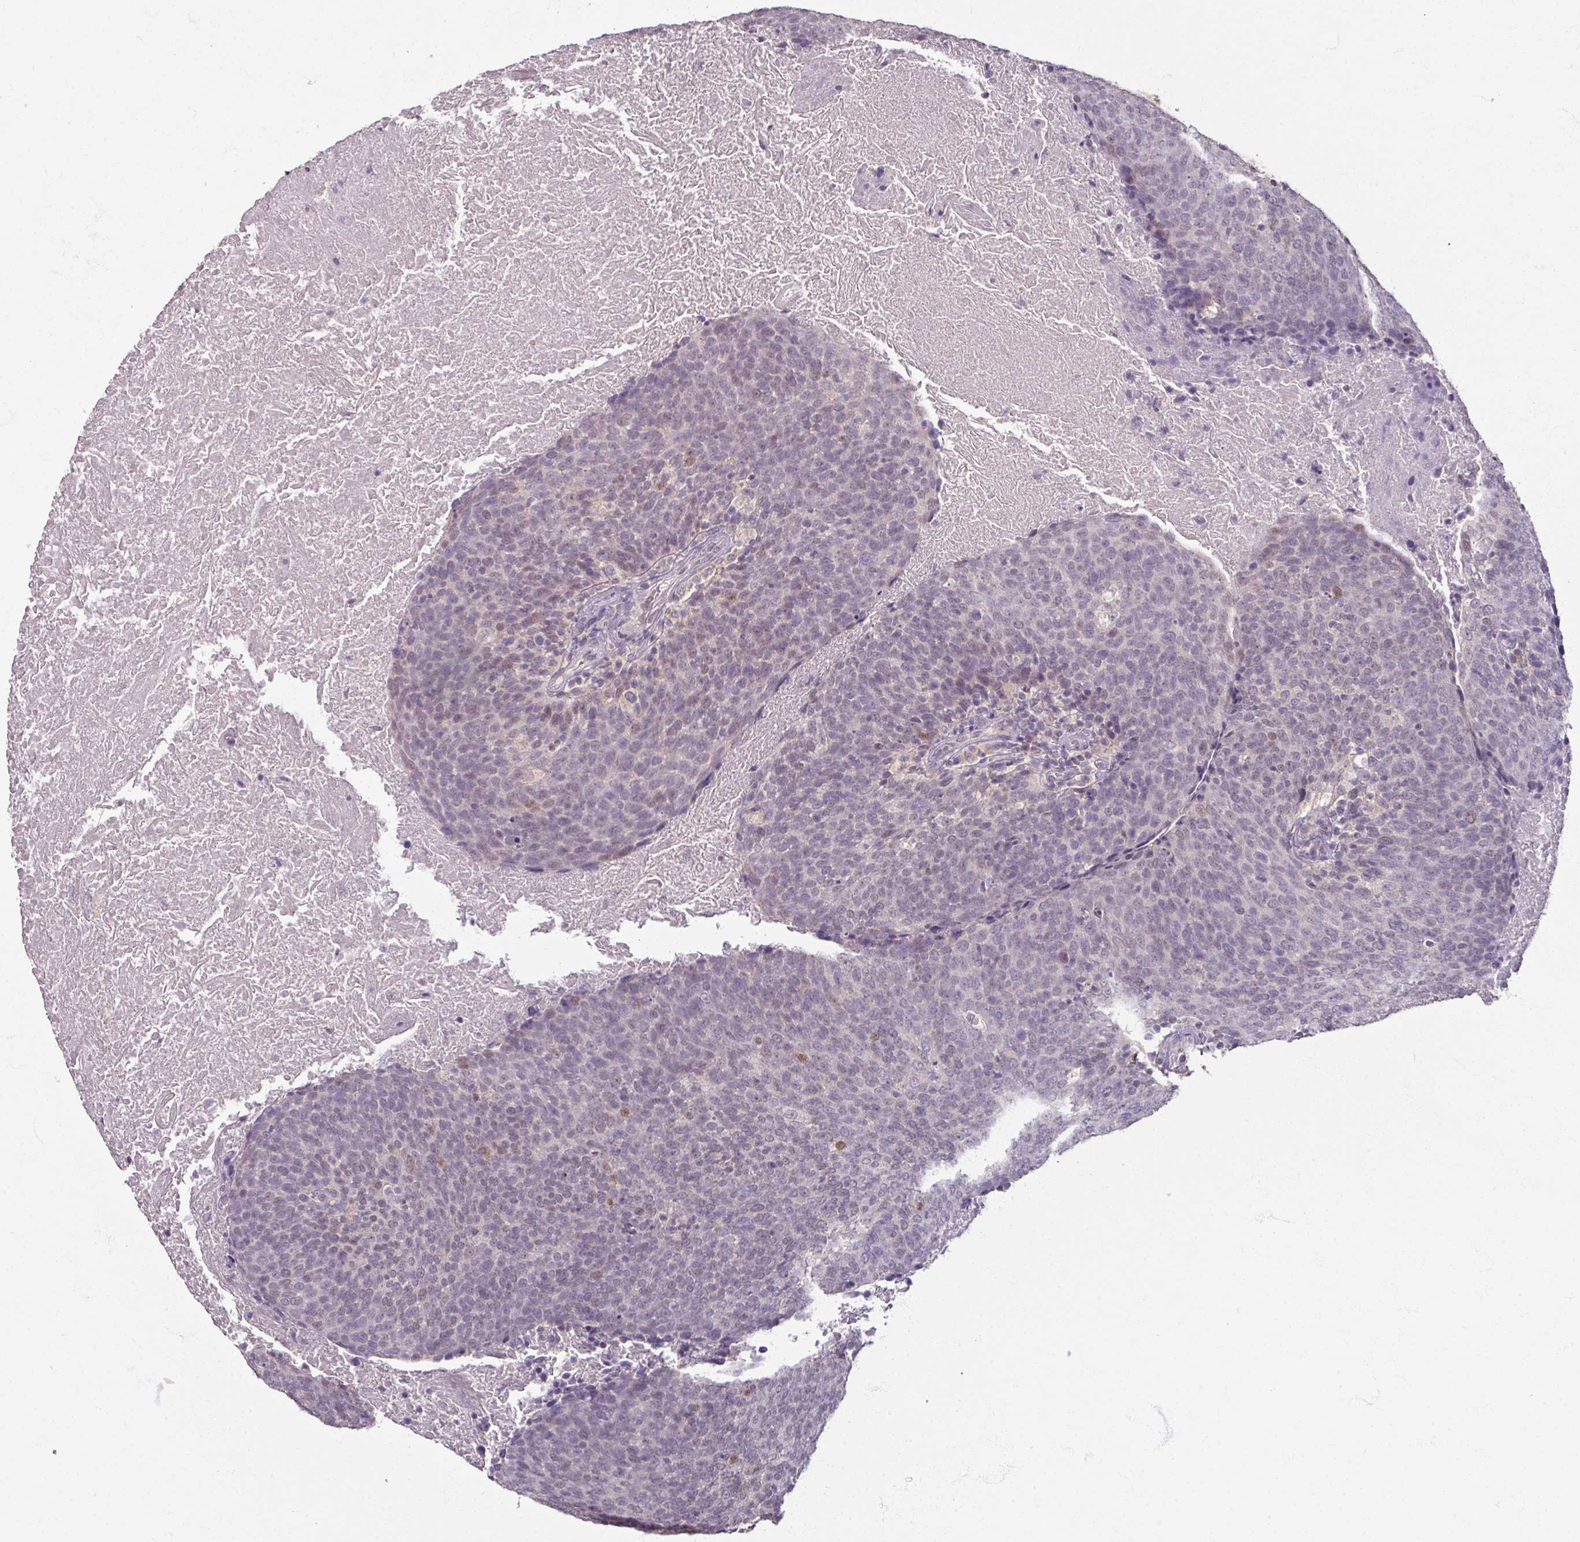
{"staining": {"intensity": "moderate", "quantity": "<25%", "location": "nuclear"}, "tissue": "head and neck cancer", "cell_type": "Tumor cells", "image_type": "cancer", "snomed": [{"axis": "morphology", "description": "Squamous cell carcinoma, NOS"}, {"axis": "morphology", "description": "Squamous cell carcinoma, metastatic, NOS"}, {"axis": "topography", "description": "Lymph node"}, {"axis": "topography", "description": "Head-Neck"}], "caption": "High-magnification brightfield microscopy of head and neck cancer stained with DAB (3,3'-diaminobenzidine) (brown) and counterstained with hematoxylin (blue). tumor cells exhibit moderate nuclear expression is present in about<25% of cells. The staining was performed using DAB (3,3'-diaminobenzidine), with brown indicating positive protein expression. Nuclei are stained blue with hematoxylin.", "gene": "SOX11", "patient": {"sex": "male", "age": 62}}